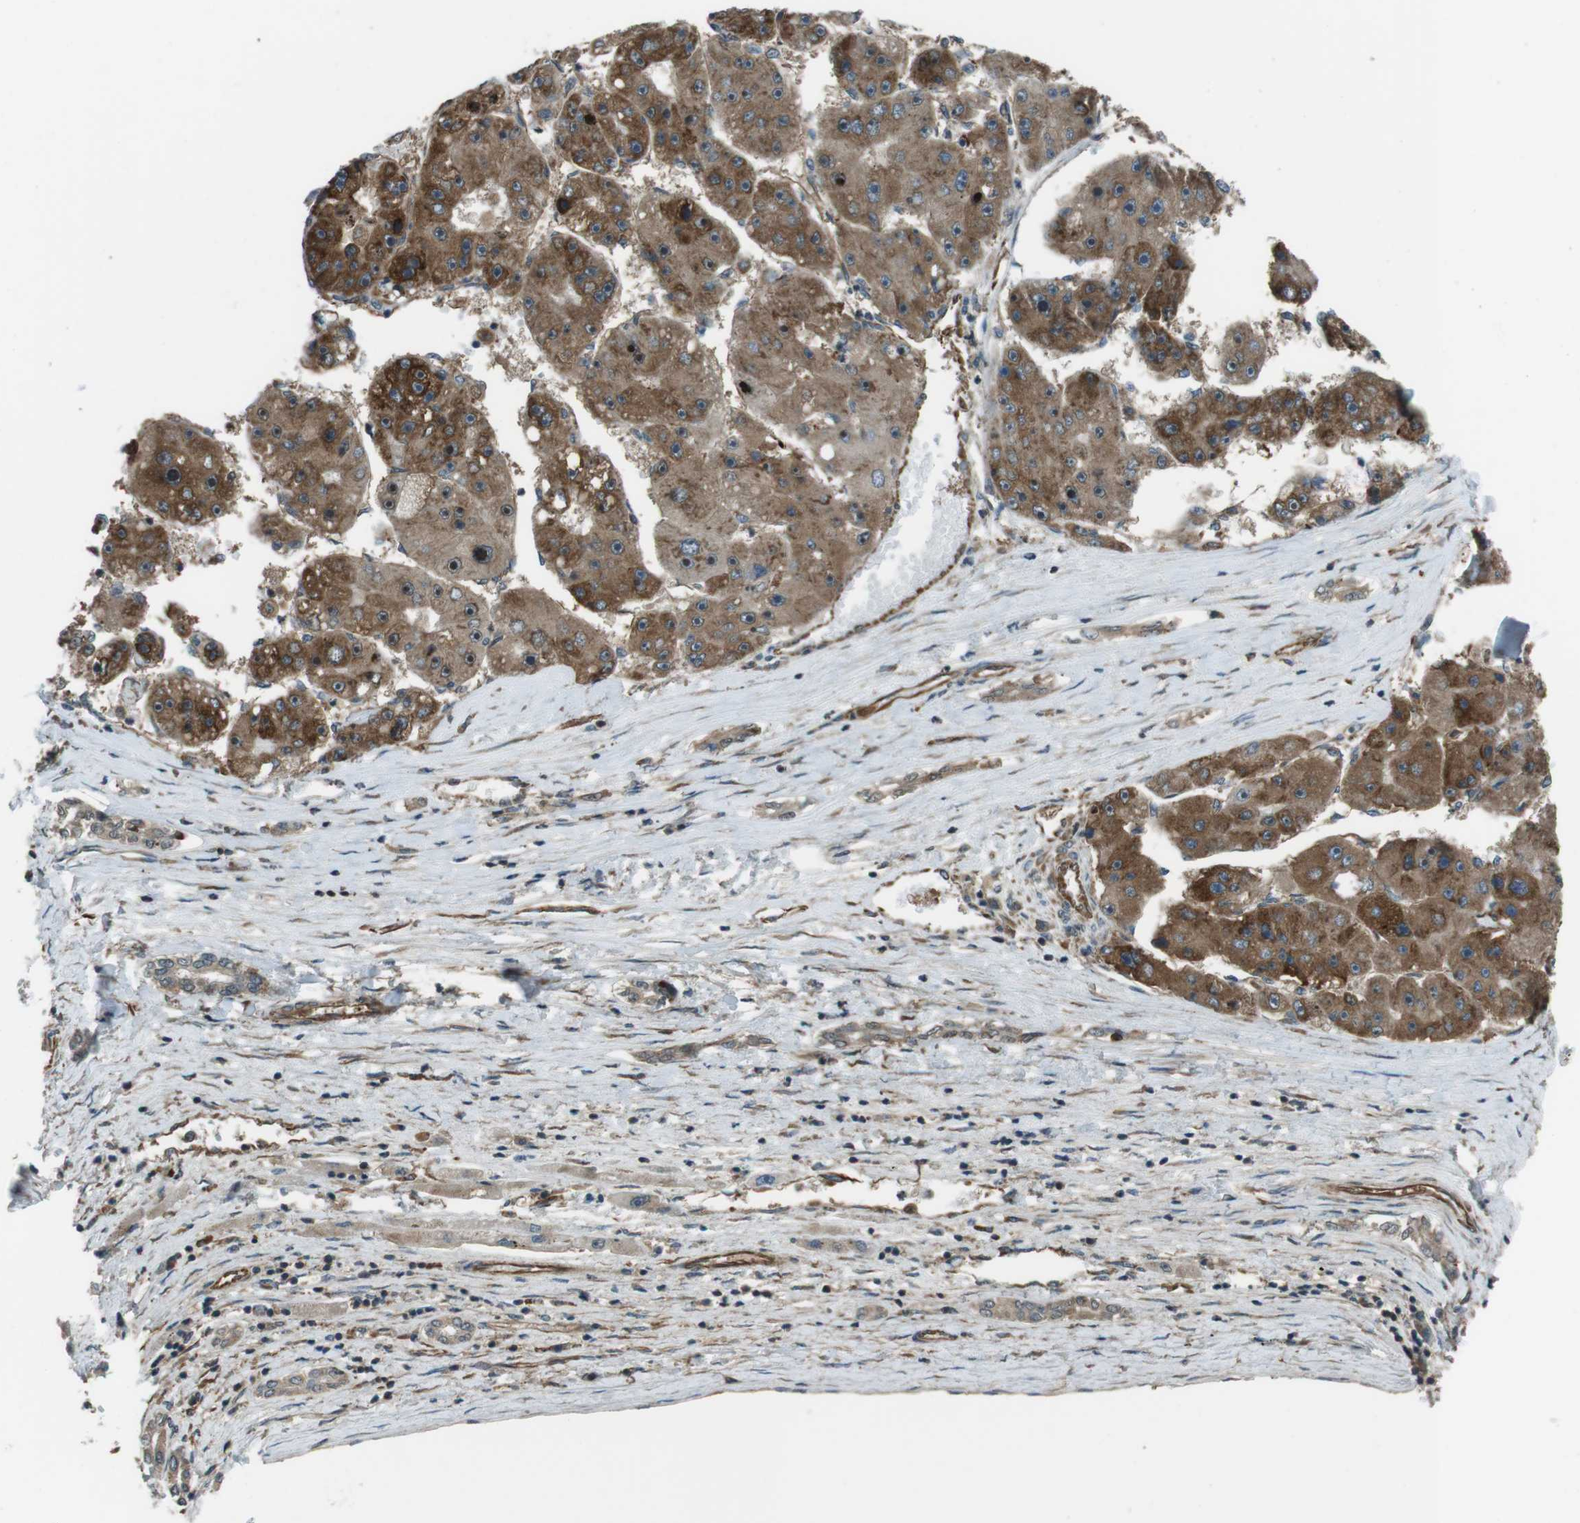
{"staining": {"intensity": "moderate", "quantity": ">75%", "location": "cytoplasmic/membranous"}, "tissue": "liver cancer", "cell_type": "Tumor cells", "image_type": "cancer", "snomed": [{"axis": "morphology", "description": "Carcinoma, Hepatocellular, NOS"}, {"axis": "topography", "description": "Liver"}], "caption": "Protein staining shows moderate cytoplasmic/membranous expression in about >75% of tumor cells in hepatocellular carcinoma (liver). (DAB (3,3'-diaminobenzidine) IHC with brightfield microscopy, high magnification).", "gene": "PA2G4", "patient": {"sex": "female", "age": 61}}